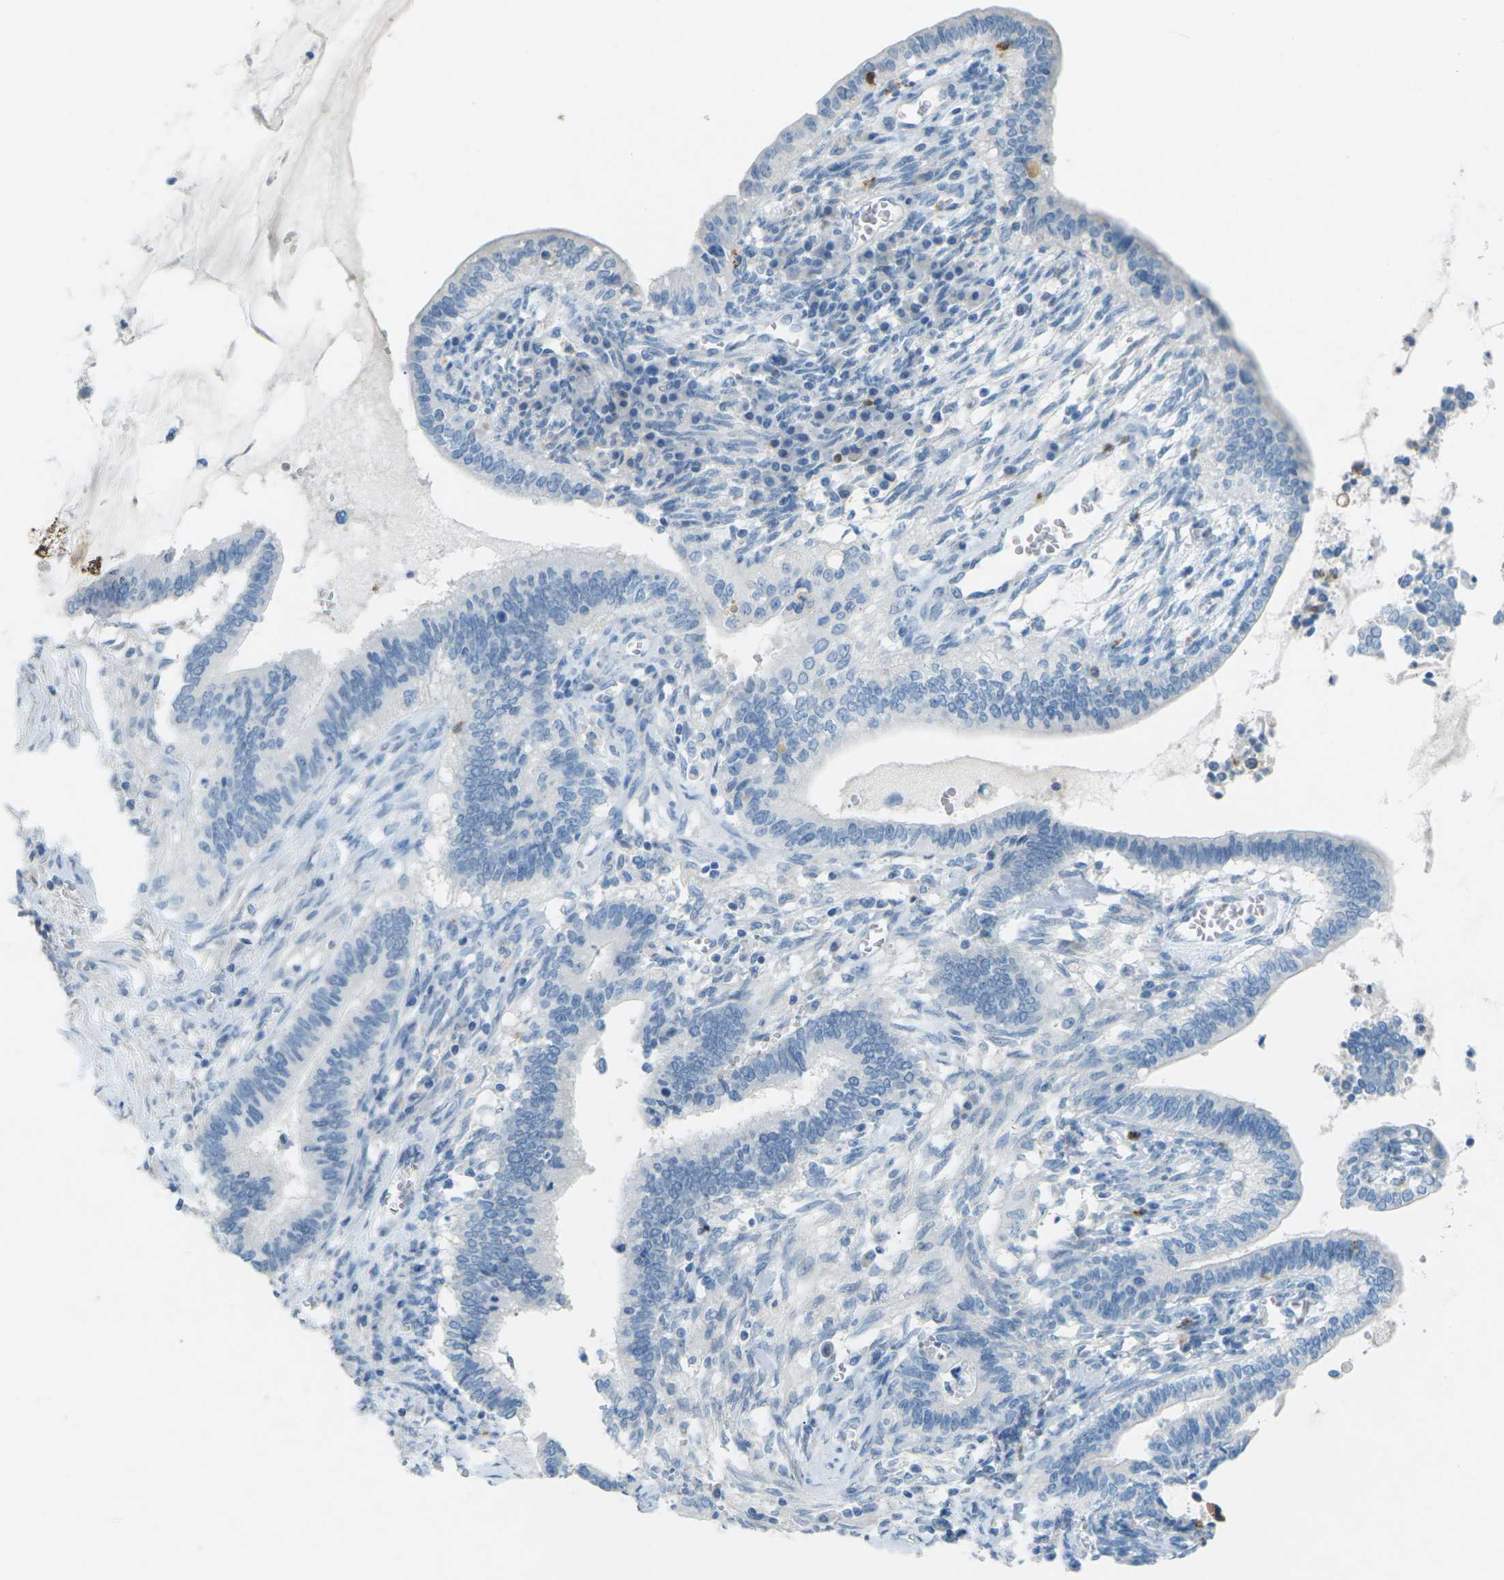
{"staining": {"intensity": "negative", "quantity": "none", "location": "none"}, "tissue": "cervical cancer", "cell_type": "Tumor cells", "image_type": "cancer", "snomed": [{"axis": "morphology", "description": "Adenocarcinoma, NOS"}, {"axis": "topography", "description": "Cervix"}], "caption": "Human cervical cancer stained for a protein using immunohistochemistry (IHC) exhibits no expression in tumor cells.", "gene": "CDH16", "patient": {"sex": "female", "age": 44}}